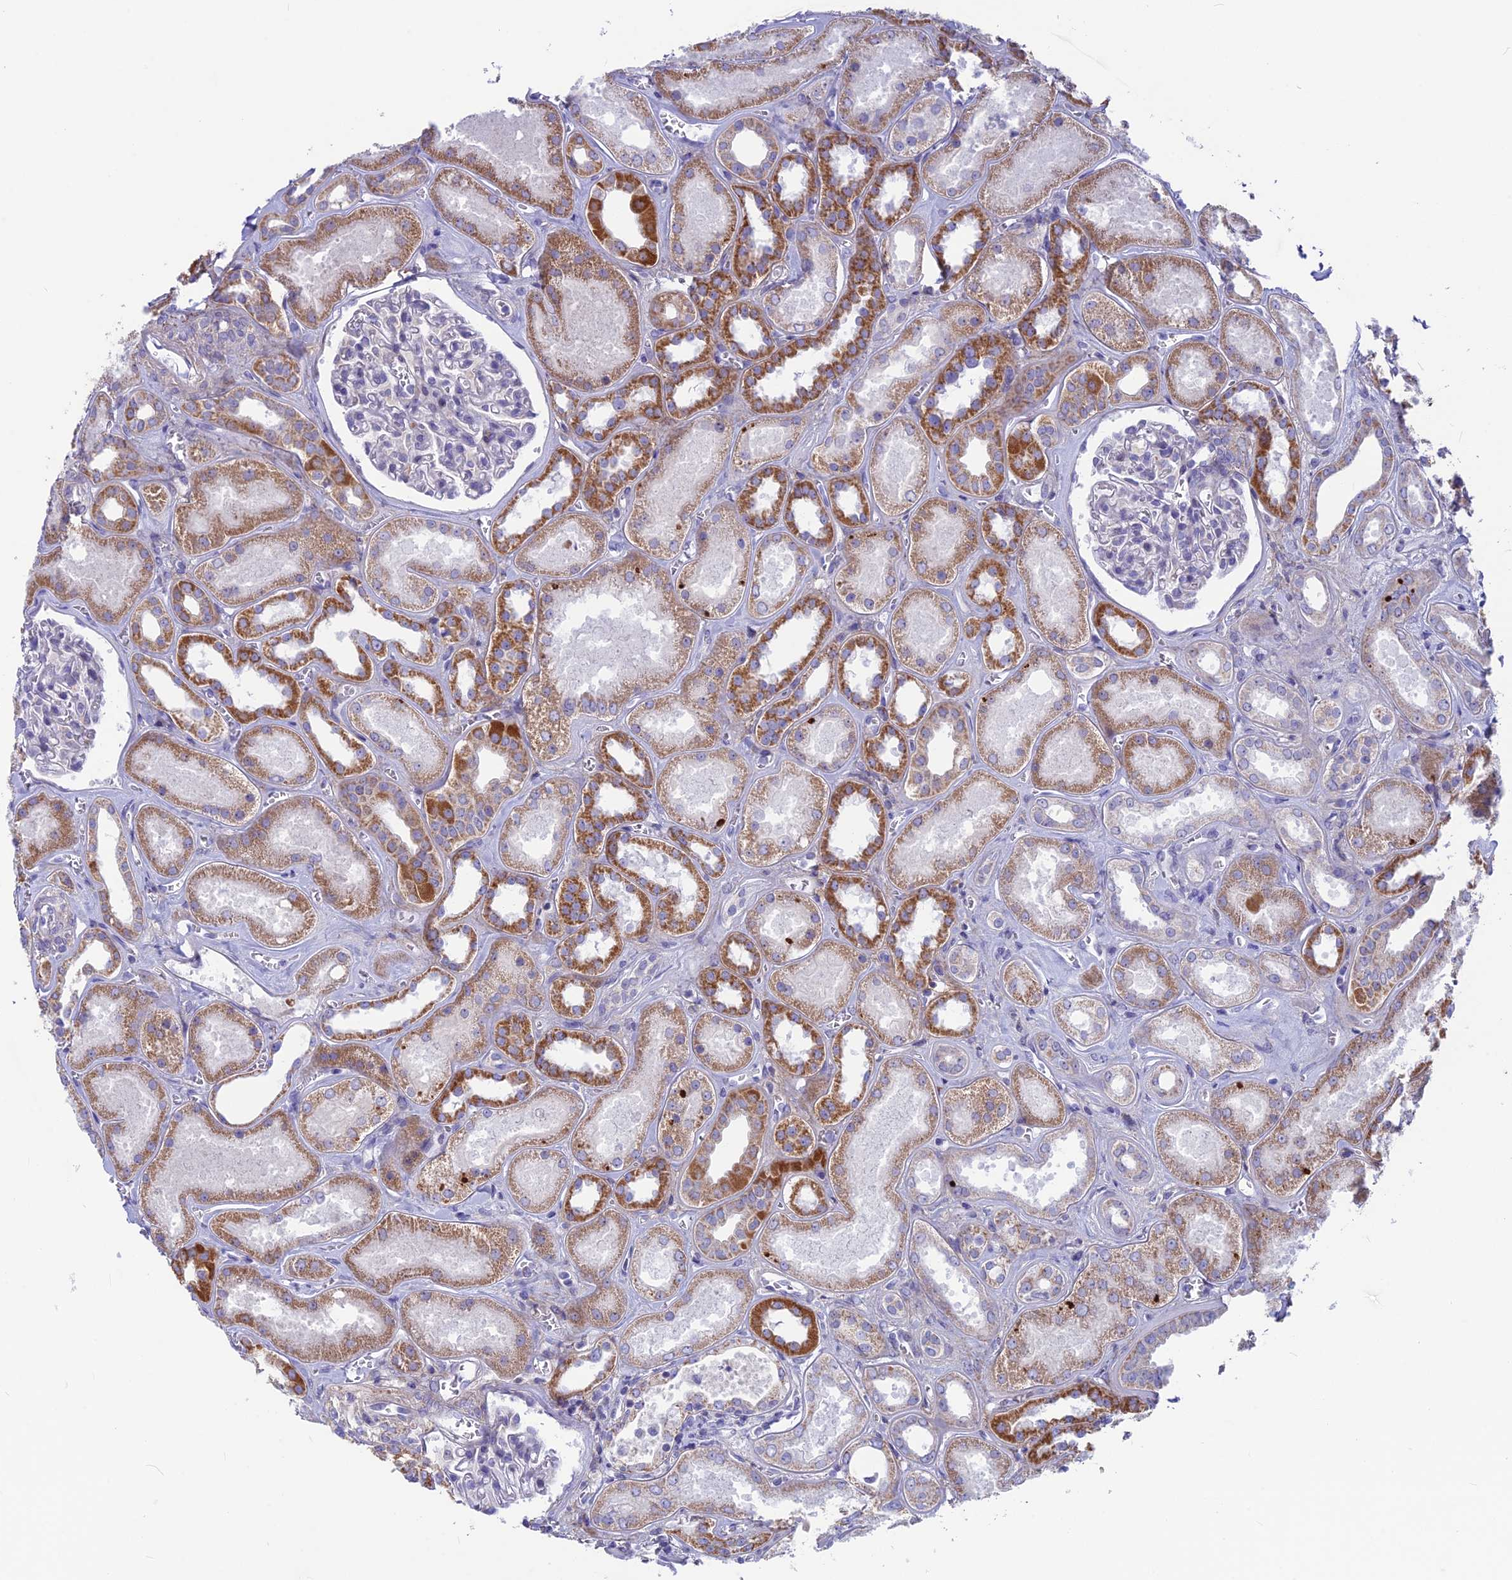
{"staining": {"intensity": "negative", "quantity": "none", "location": "none"}, "tissue": "kidney", "cell_type": "Cells in glomeruli", "image_type": "normal", "snomed": [{"axis": "morphology", "description": "Normal tissue, NOS"}, {"axis": "morphology", "description": "Adenocarcinoma, NOS"}, {"axis": "topography", "description": "Kidney"}], "caption": "Immunohistochemistry (IHC) micrograph of benign human kidney stained for a protein (brown), which shows no staining in cells in glomeruli.", "gene": "PLAC9", "patient": {"sex": "female", "age": 68}}